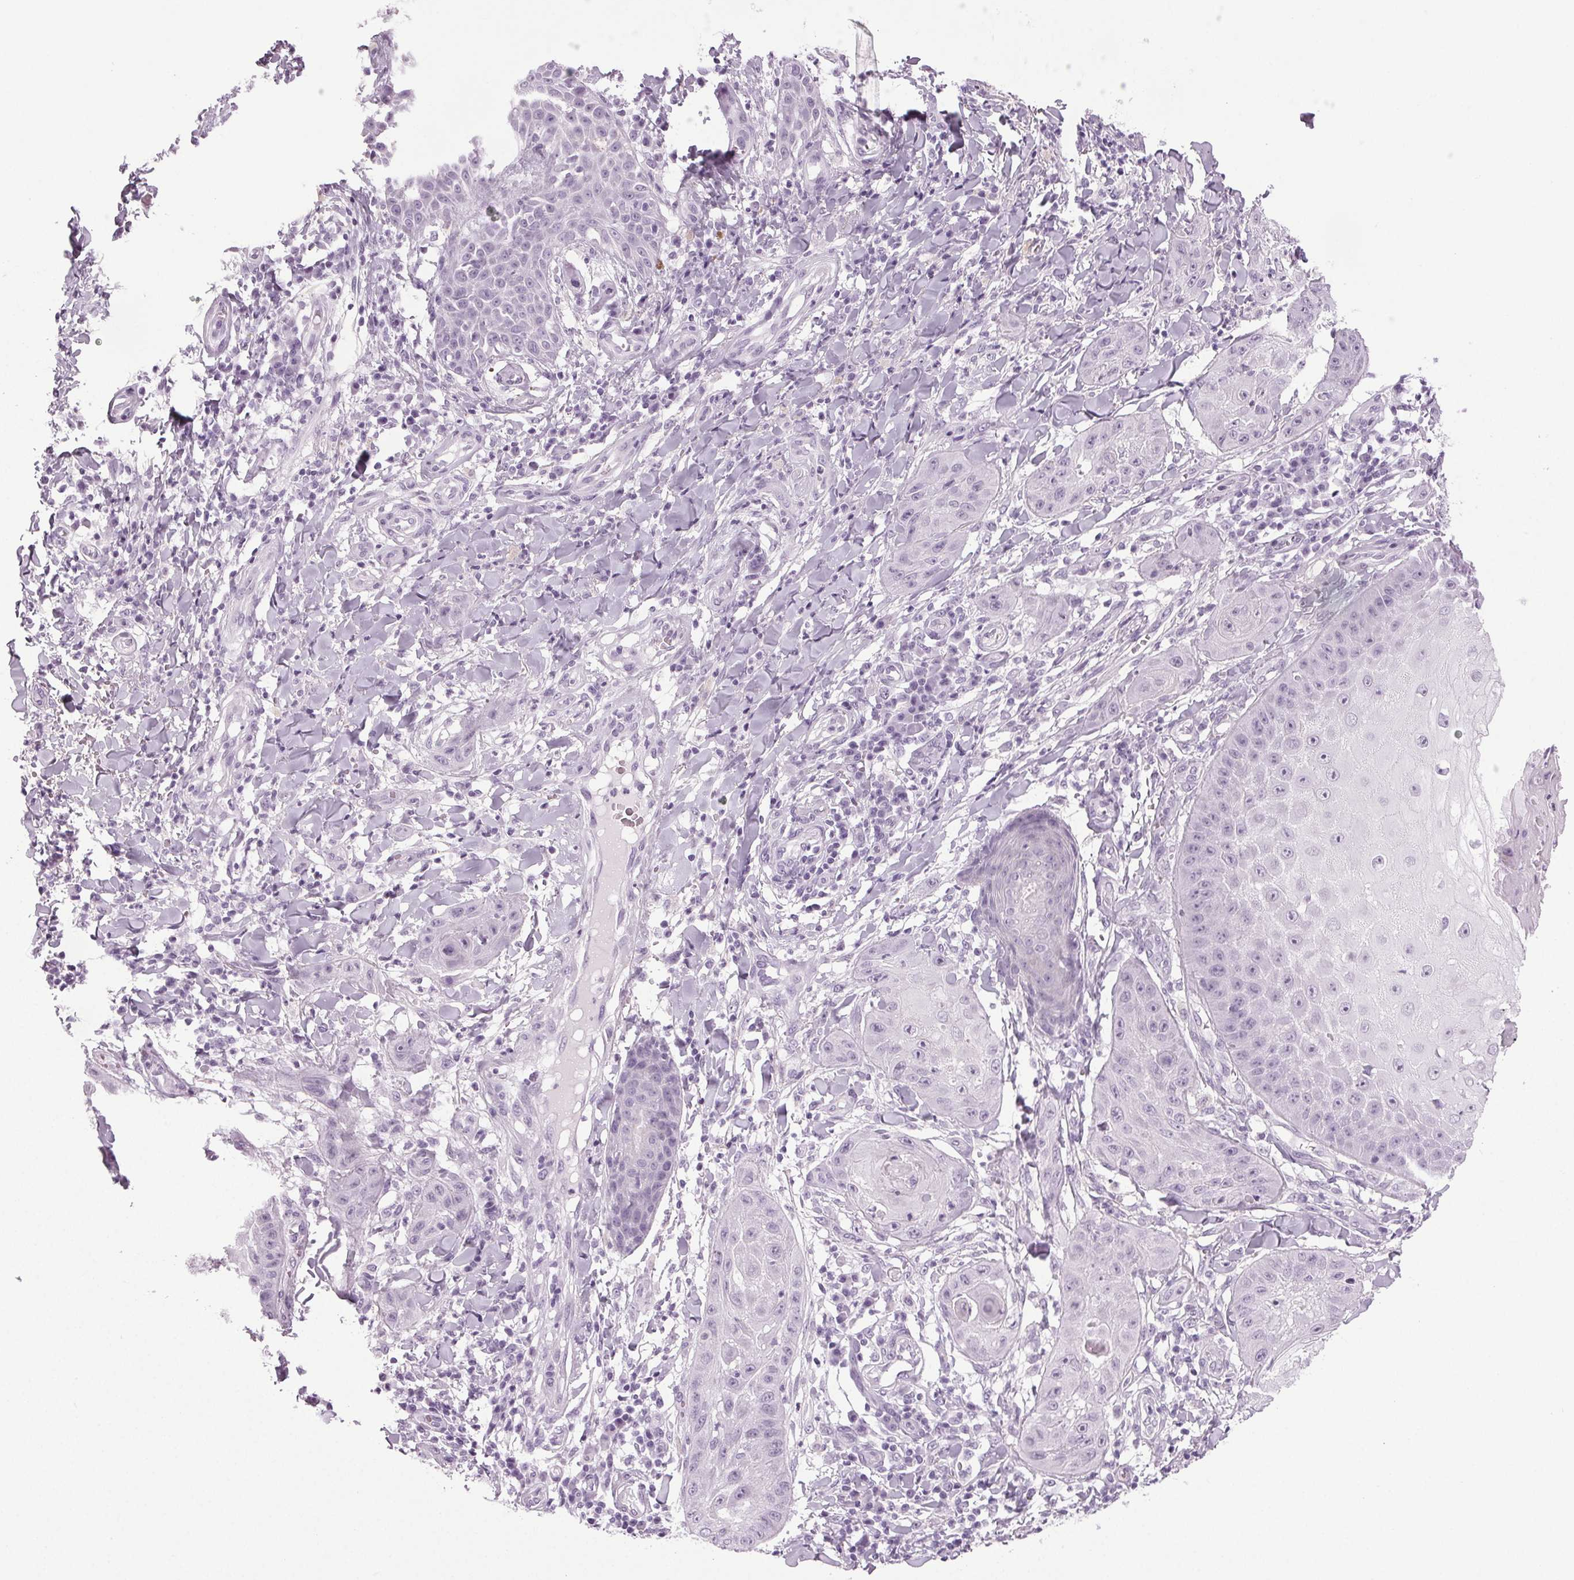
{"staining": {"intensity": "negative", "quantity": "none", "location": "none"}, "tissue": "skin cancer", "cell_type": "Tumor cells", "image_type": "cancer", "snomed": [{"axis": "morphology", "description": "Squamous cell carcinoma, NOS"}, {"axis": "topography", "description": "Skin"}], "caption": "The image demonstrates no staining of tumor cells in skin squamous cell carcinoma.", "gene": "IGF2BP1", "patient": {"sex": "male", "age": 70}}